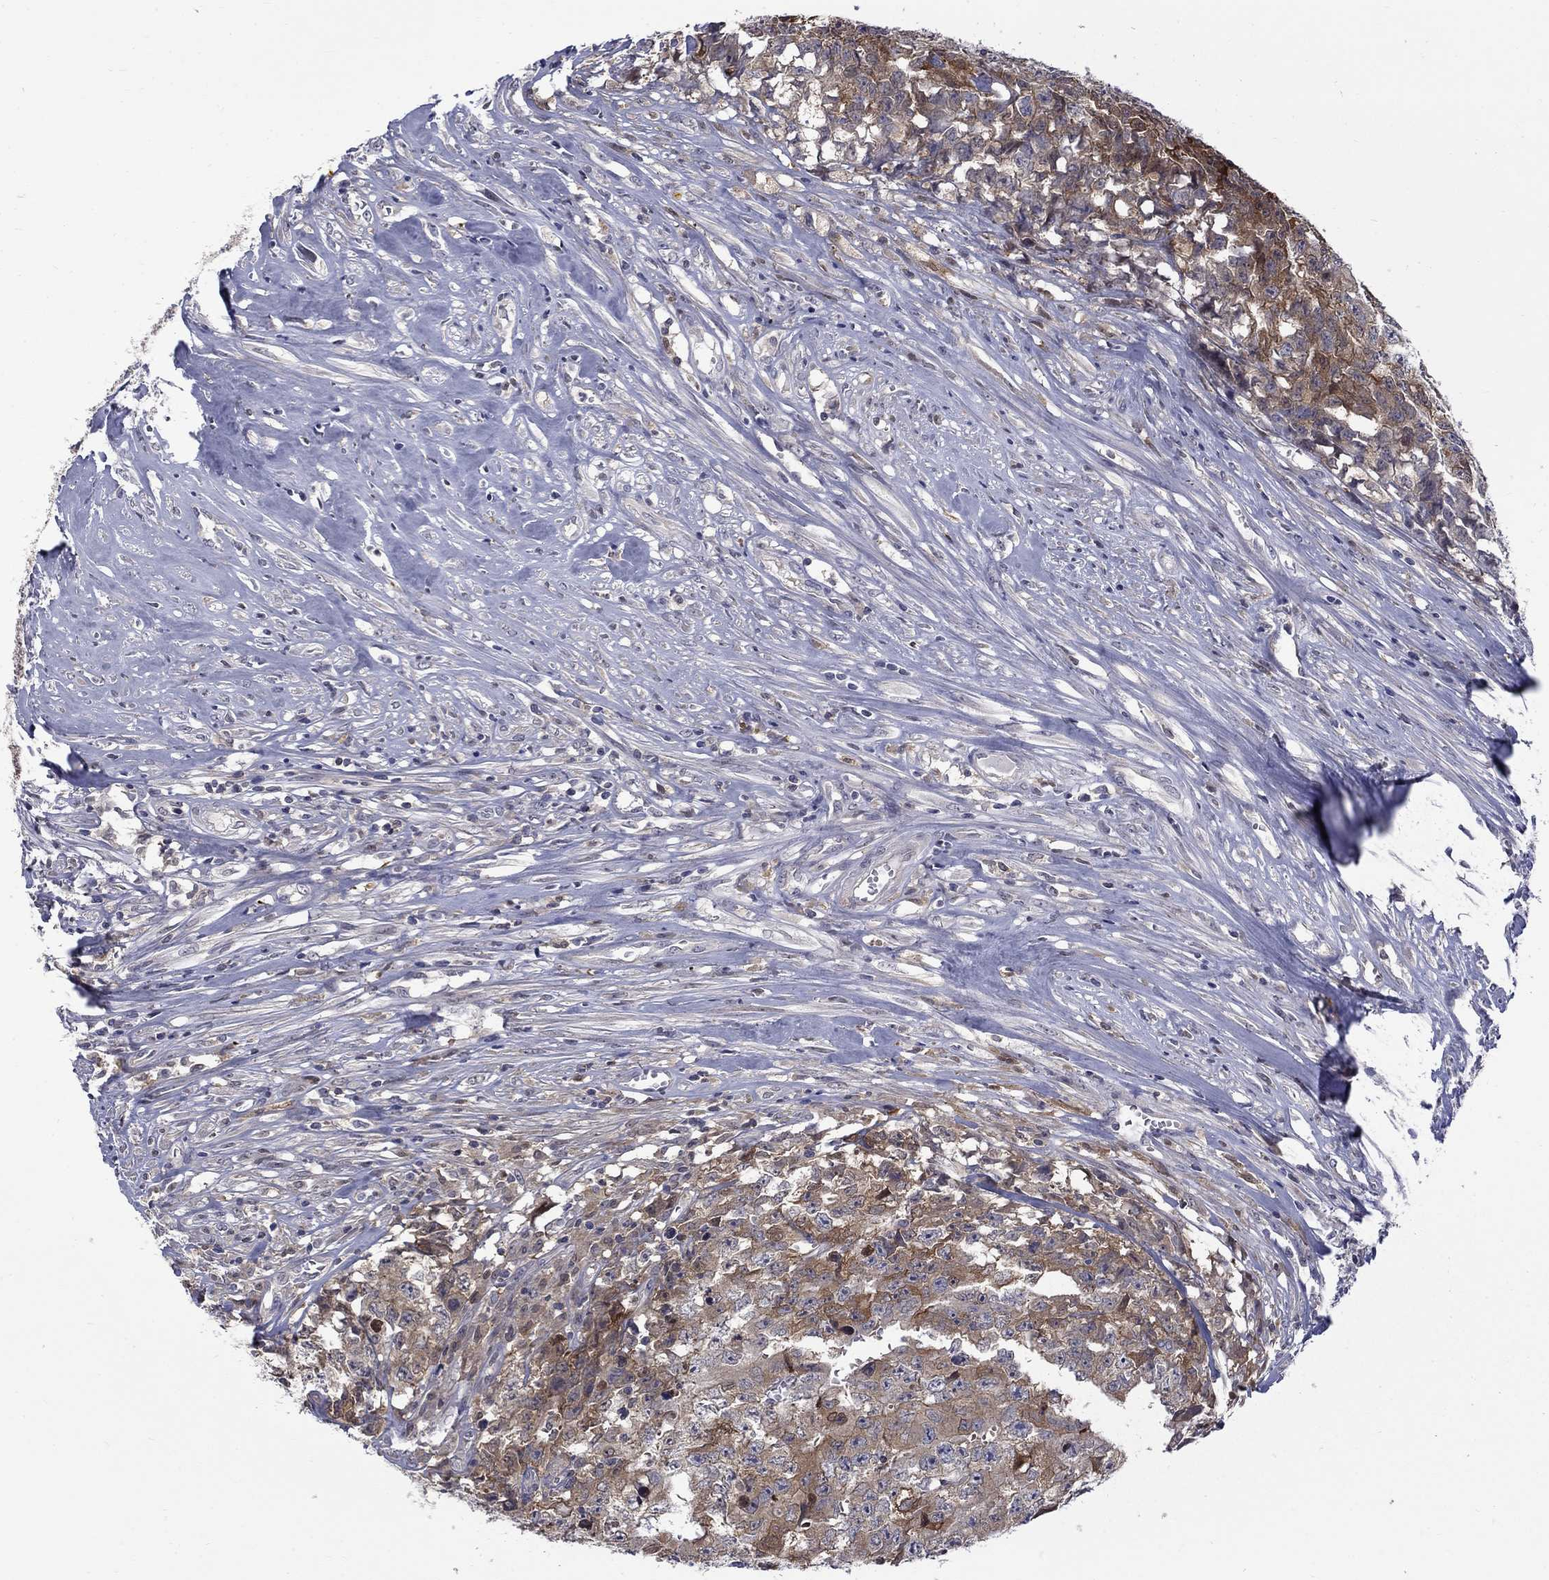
{"staining": {"intensity": "moderate", "quantity": "<25%", "location": "cytoplasmic/membranous"}, "tissue": "testis cancer", "cell_type": "Tumor cells", "image_type": "cancer", "snomed": [{"axis": "morphology", "description": "Carcinoma, Embryonal, NOS"}, {"axis": "morphology", "description": "Teratoma, malignant, NOS"}, {"axis": "topography", "description": "Testis"}], "caption": "A histopathology image showing moderate cytoplasmic/membranous expression in about <25% of tumor cells in testis teratoma (malignant), as visualized by brown immunohistochemical staining.", "gene": "HKDC1", "patient": {"sex": "male", "age": 24}}